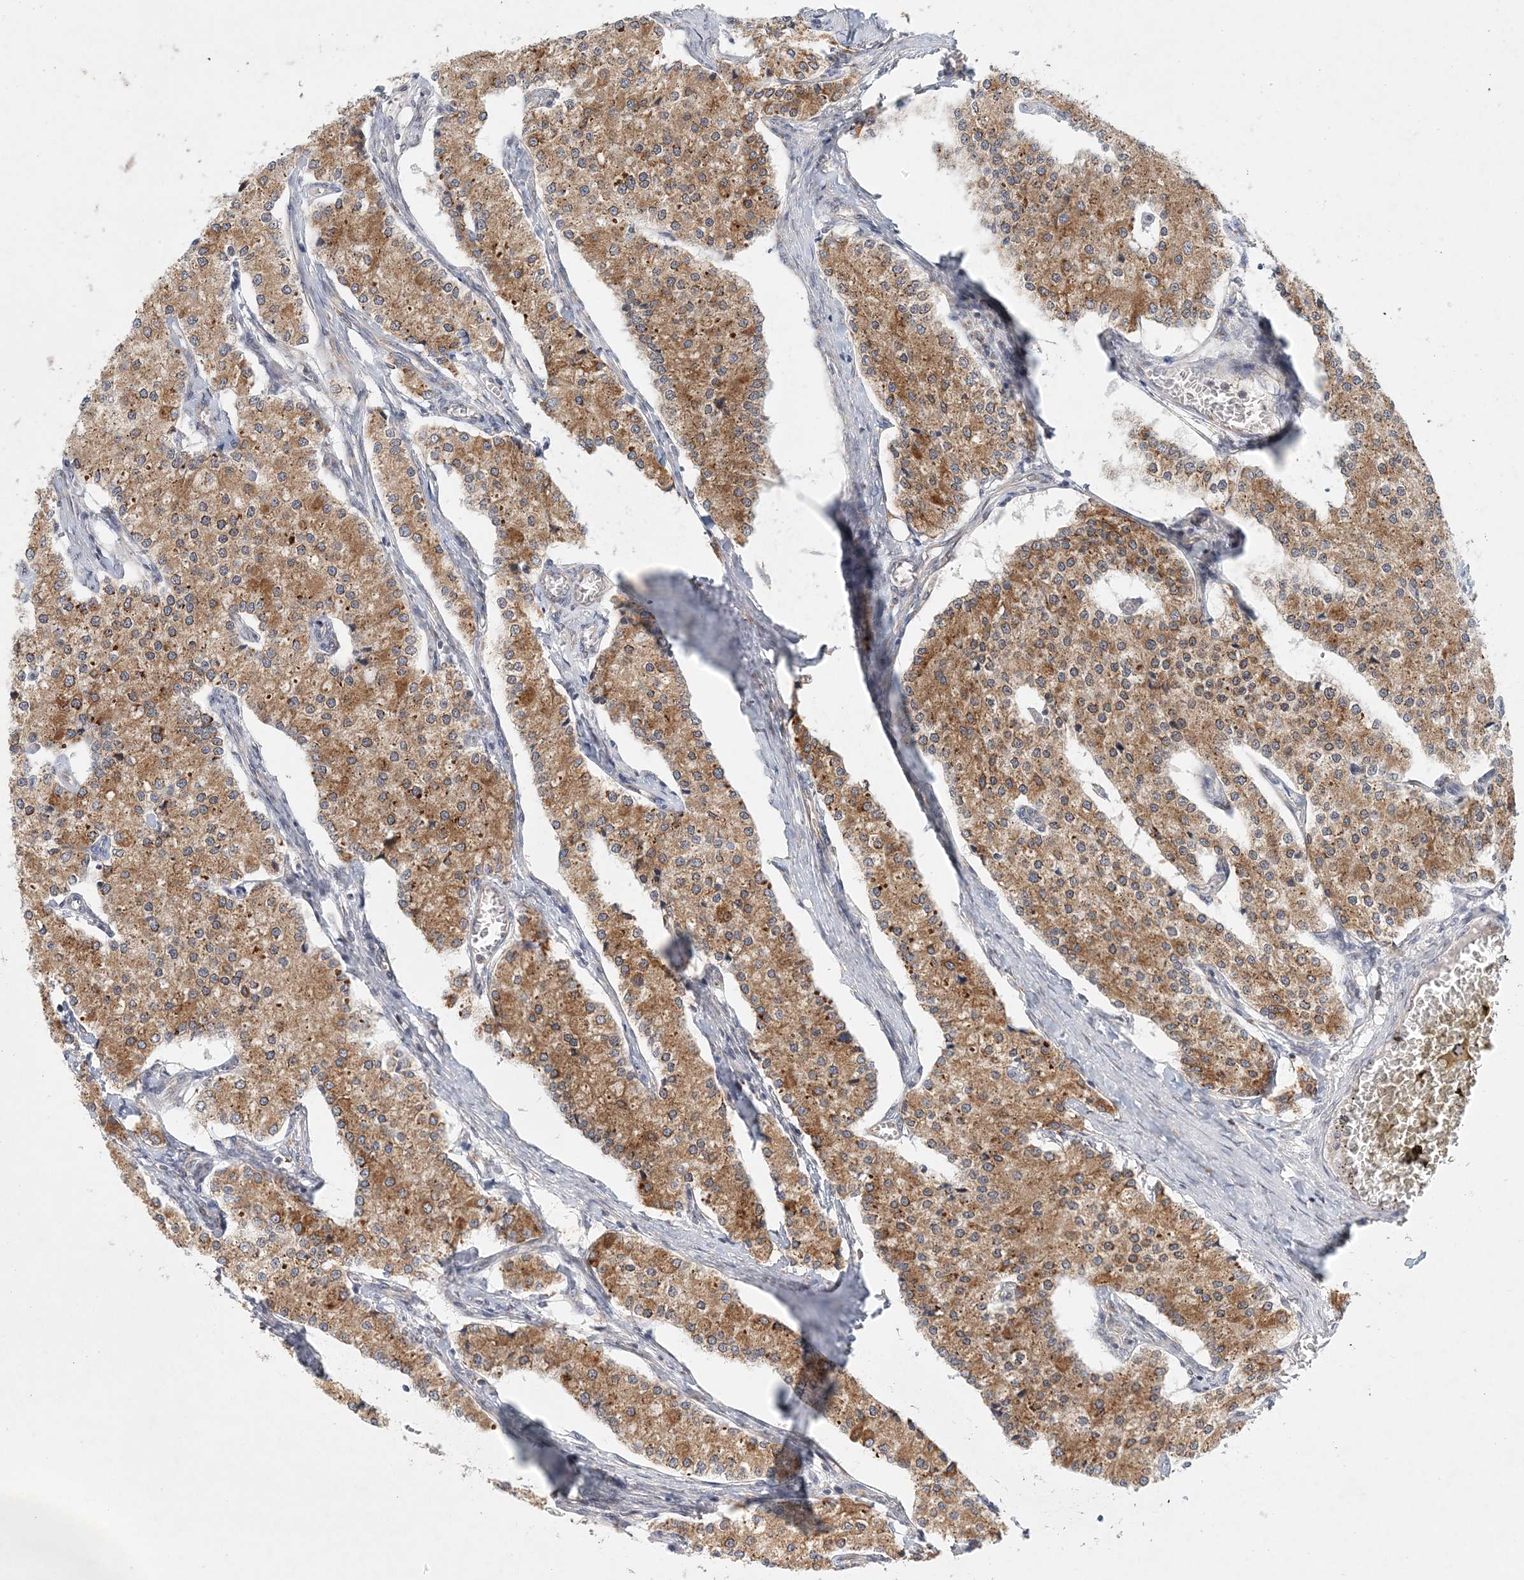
{"staining": {"intensity": "moderate", "quantity": ">75%", "location": "cytoplasmic/membranous"}, "tissue": "carcinoid", "cell_type": "Tumor cells", "image_type": "cancer", "snomed": [{"axis": "morphology", "description": "Carcinoid, malignant, NOS"}, {"axis": "topography", "description": "Colon"}], "caption": "Moderate cytoplasmic/membranous expression for a protein is appreciated in approximately >75% of tumor cells of malignant carcinoid using immunohistochemistry (IHC).", "gene": "PCYOX1L", "patient": {"sex": "female", "age": 52}}